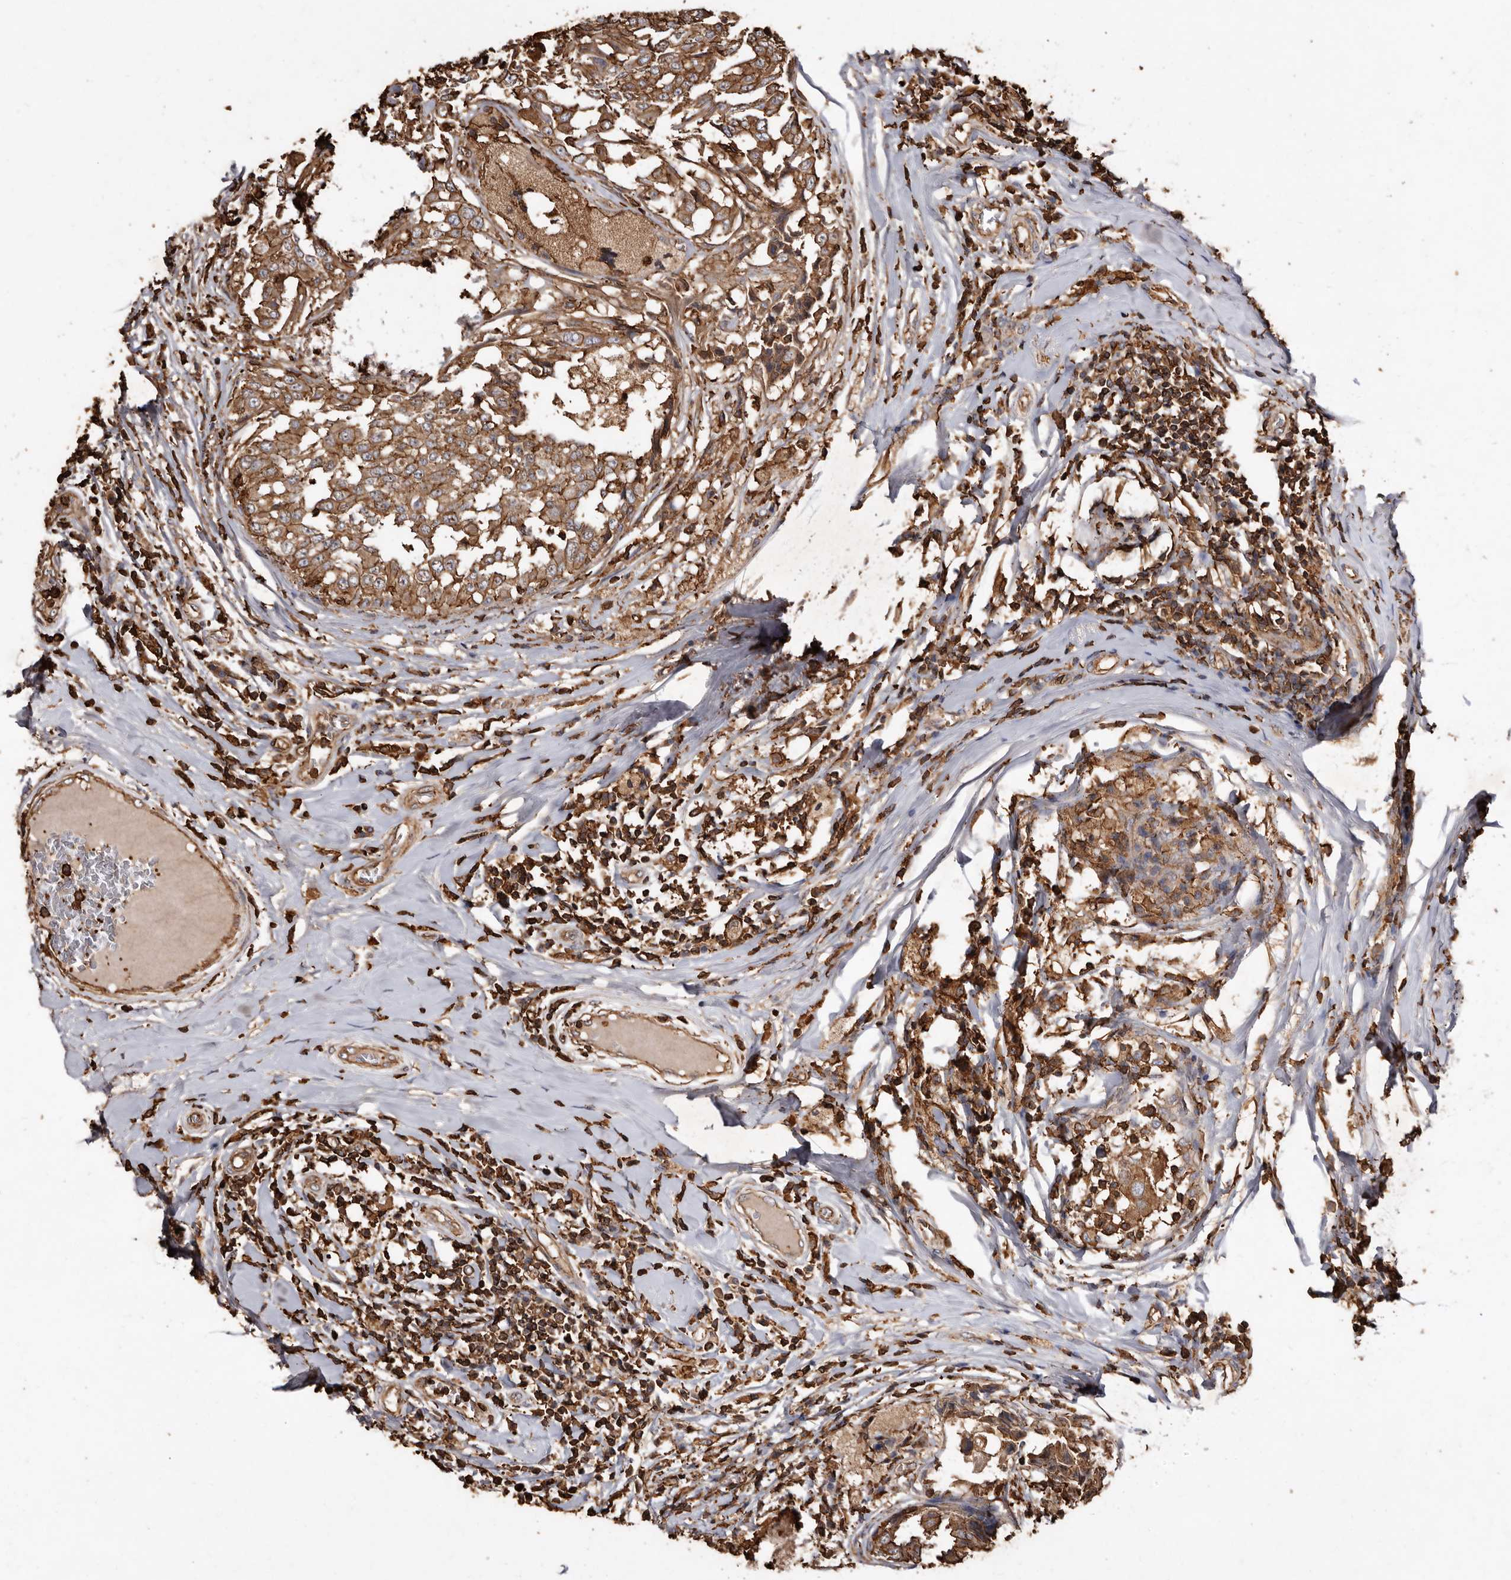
{"staining": {"intensity": "strong", "quantity": ">75%", "location": "cytoplasmic/membranous"}, "tissue": "breast cancer", "cell_type": "Tumor cells", "image_type": "cancer", "snomed": [{"axis": "morphology", "description": "Duct carcinoma"}, {"axis": "topography", "description": "Breast"}], "caption": "DAB (3,3'-diaminobenzidine) immunohistochemical staining of breast cancer (invasive ductal carcinoma) demonstrates strong cytoplasmic/membranous protein positivity in about >75% of tumor cells.", "gene": "COQ8B", "patient": {"sex": "female", "age": 27}}